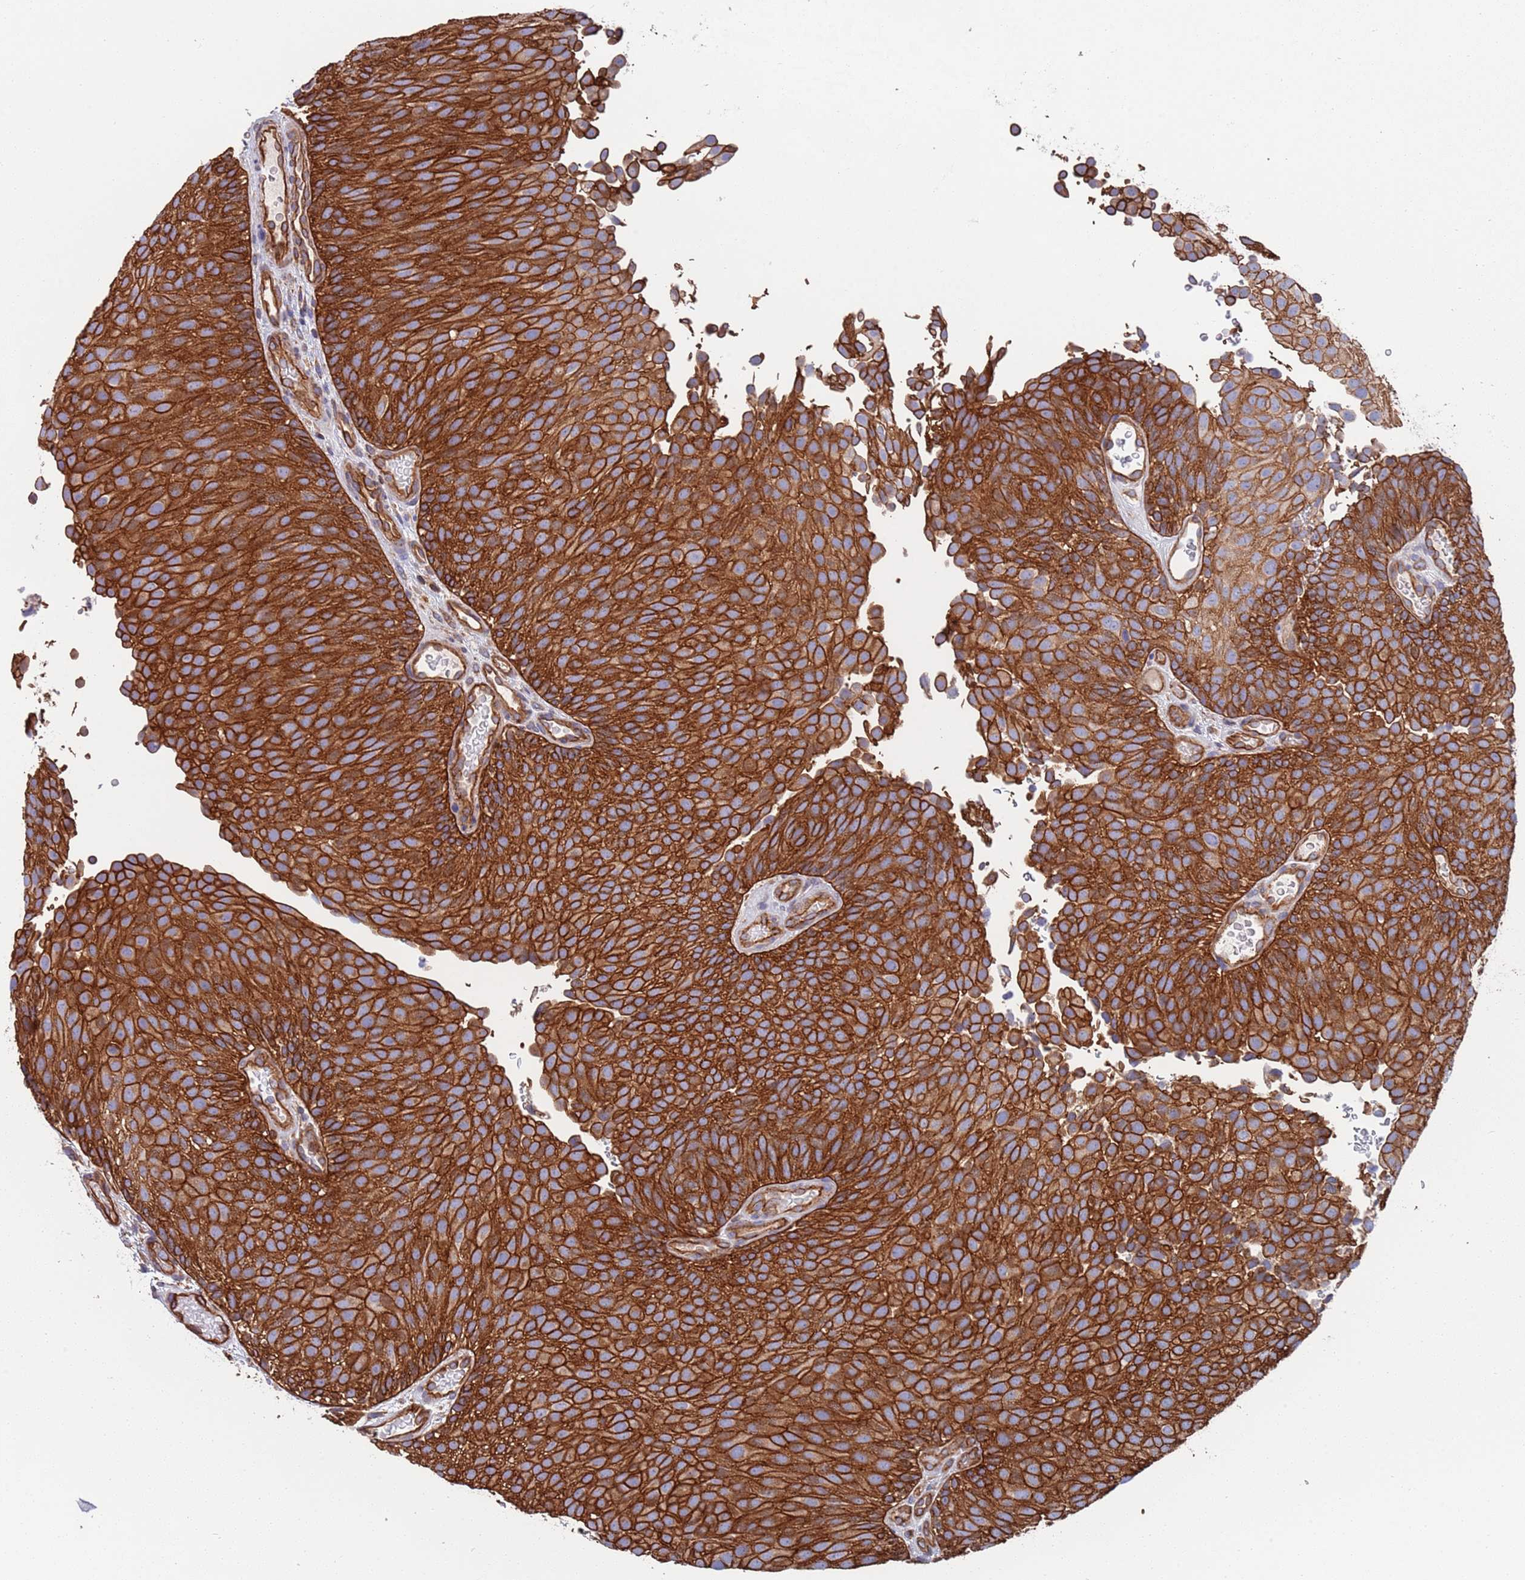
{"staining": {"intensity": "strong", "quantity": ">75%", "location": "cytoplasmic/membranous"}, "tissue": "urothelial cancer", "cell_type": "Tumor cells", "image_type": "cancer", "snomed": [{"axis": "morphology", "description": "Urothelial carcinoma, Low grade"}, {"axis": "topography", "description": "Urinary bladder"}], "caption": "Immunohistochemistry micrograph of neoplastic tissue: low-grade urothelial carcinoma stained using IHC exhibits high levels of strong protein expression localized specifically in the cytoplasmic/membranous of tumor cells, appearing as a cytoplasmic/membranous brown color.", "gene": "JAKMIP2", "patient": {"sex": "male", "age": 78}}